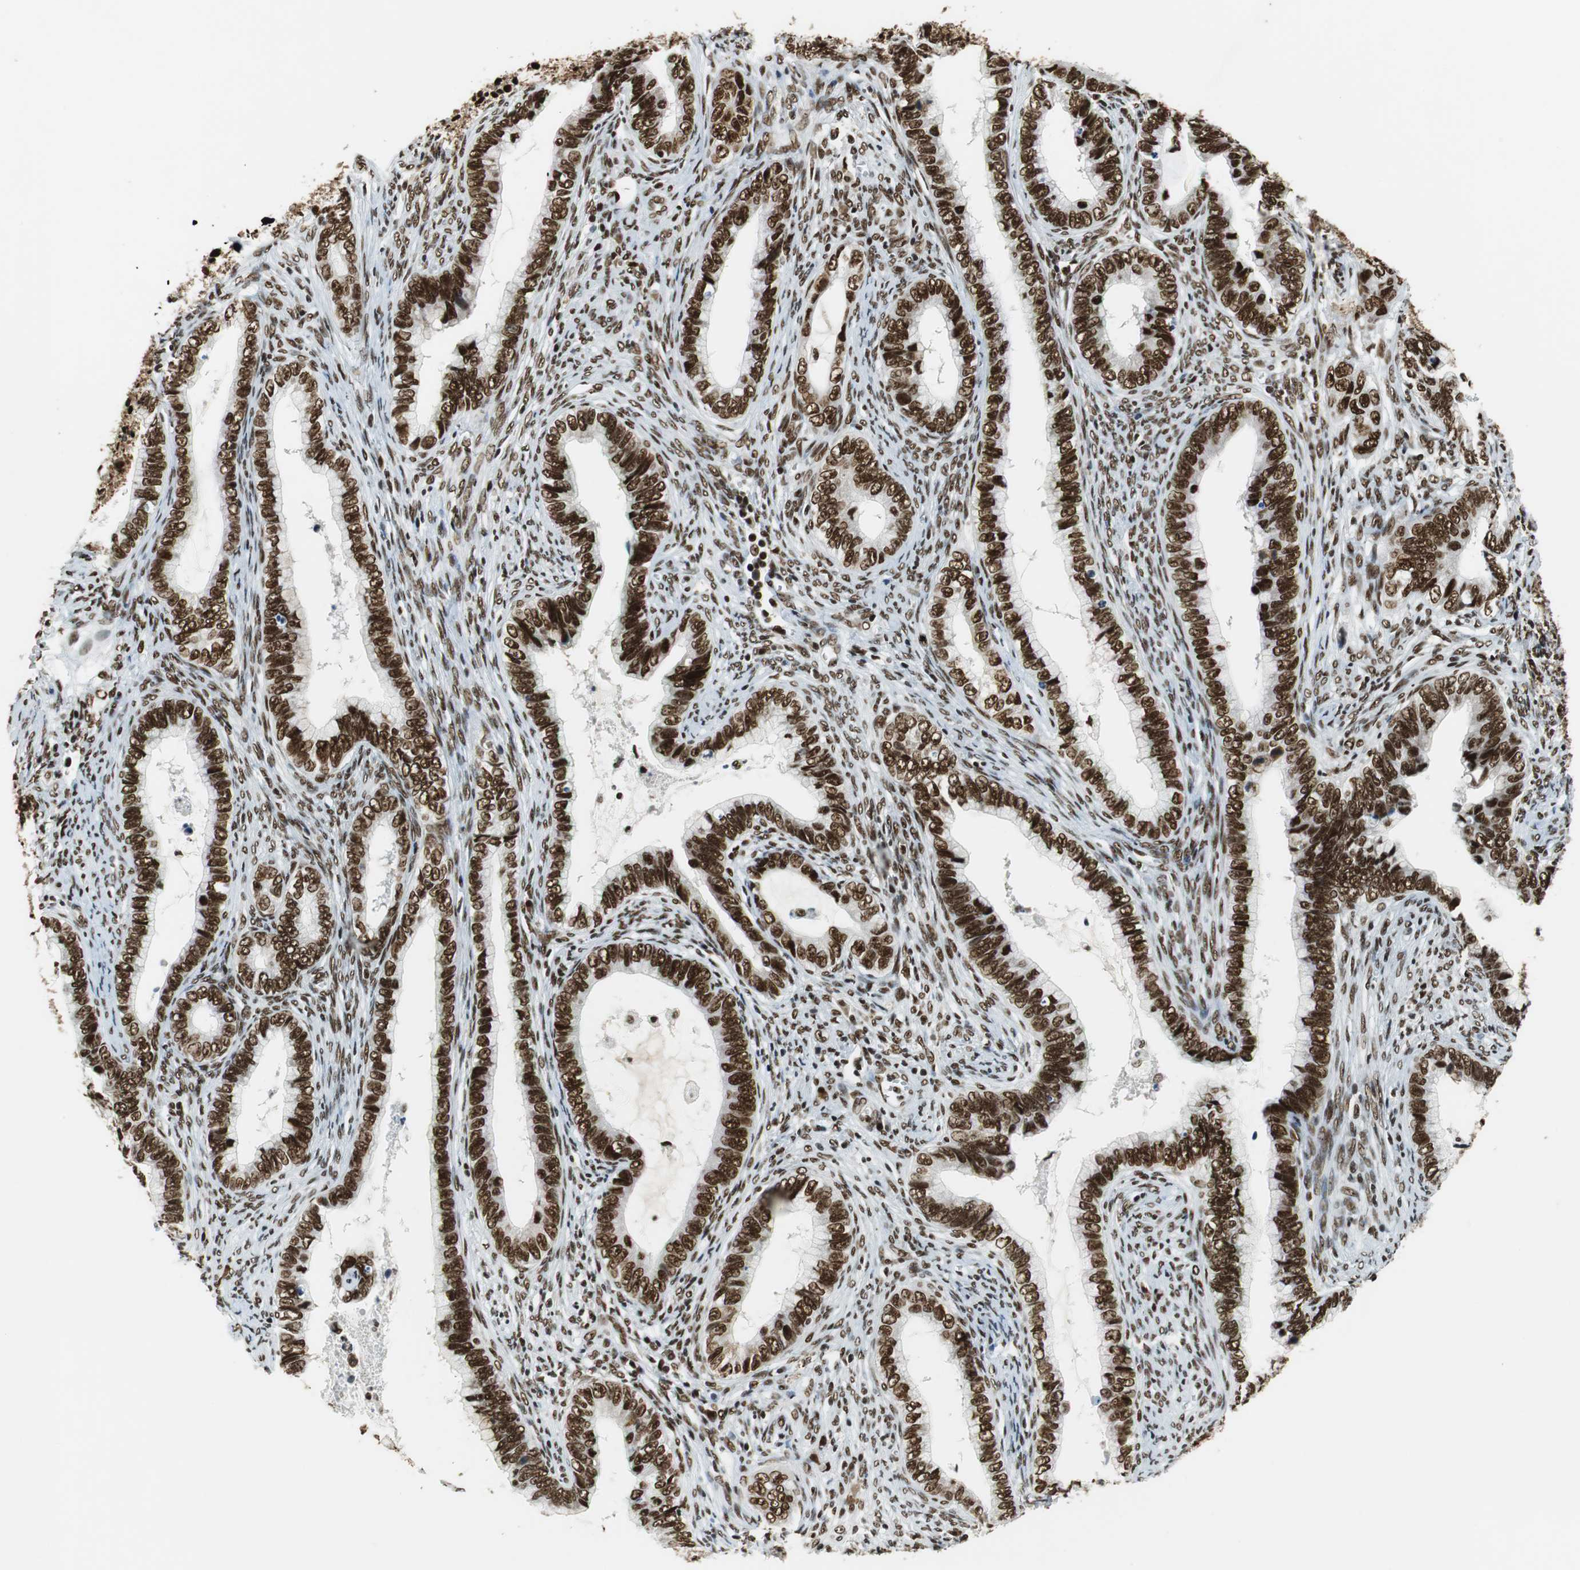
{"staining": {"intensity": "strong", "quantity": ">75%", "location": "nuclear"}, "tissue": "cervical cancer", "cell_type": "Tumor cells", "image_type": "cancer", "snomed": [{"axis": "morphology", "description": "Adenocarcinoma, NOS"}, {"axis": "topography", "description": "Cervix"}], "caption": "Cervical adenocarcinoma was stained to show a protein in brown. There is high levels of strong nuclear positivity in approximately >75% of tumor cells.", "gene": "PRKDC", "patient": {"sex": "female", "age": 44}}